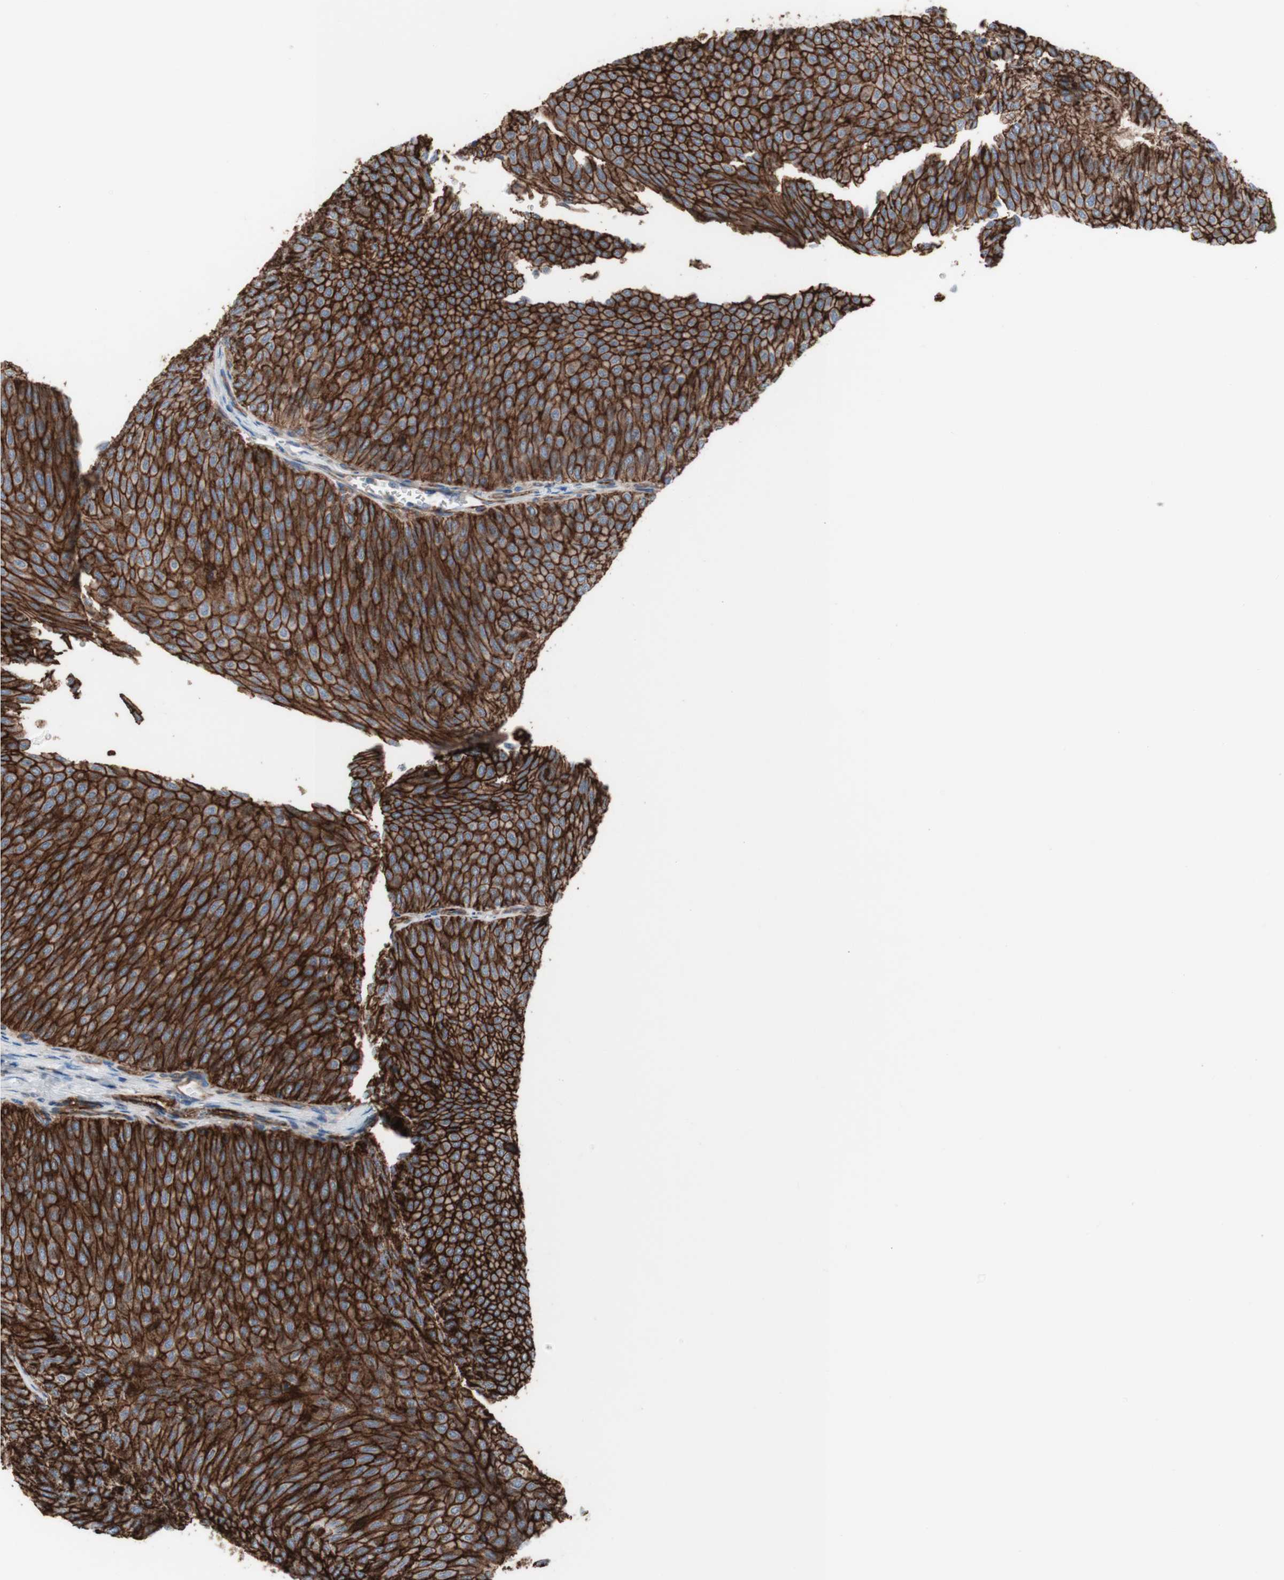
{"staining": {"intensity": "strong", "quantity": ">75%", "location": "cytoplasmic/membranous"}, "tissue": "urothelial cancer", "cell_type": "Tumor cells", "image_type": "cancer", "snomed": [{"axis": "morphology", "description": "Urothelial carcinoma, Low grade"}, {"axis": "topography", "description": "Urinary bladder"}], "caption": "This is an image of immunohistochemistry (IHC) staining of low-grade urothelial carcinoma, which shows strong staining in the cytoplasmic/membranous of tumor cells.", "gene": "CD46", "patient": {"sex": "male", "age": 78}}